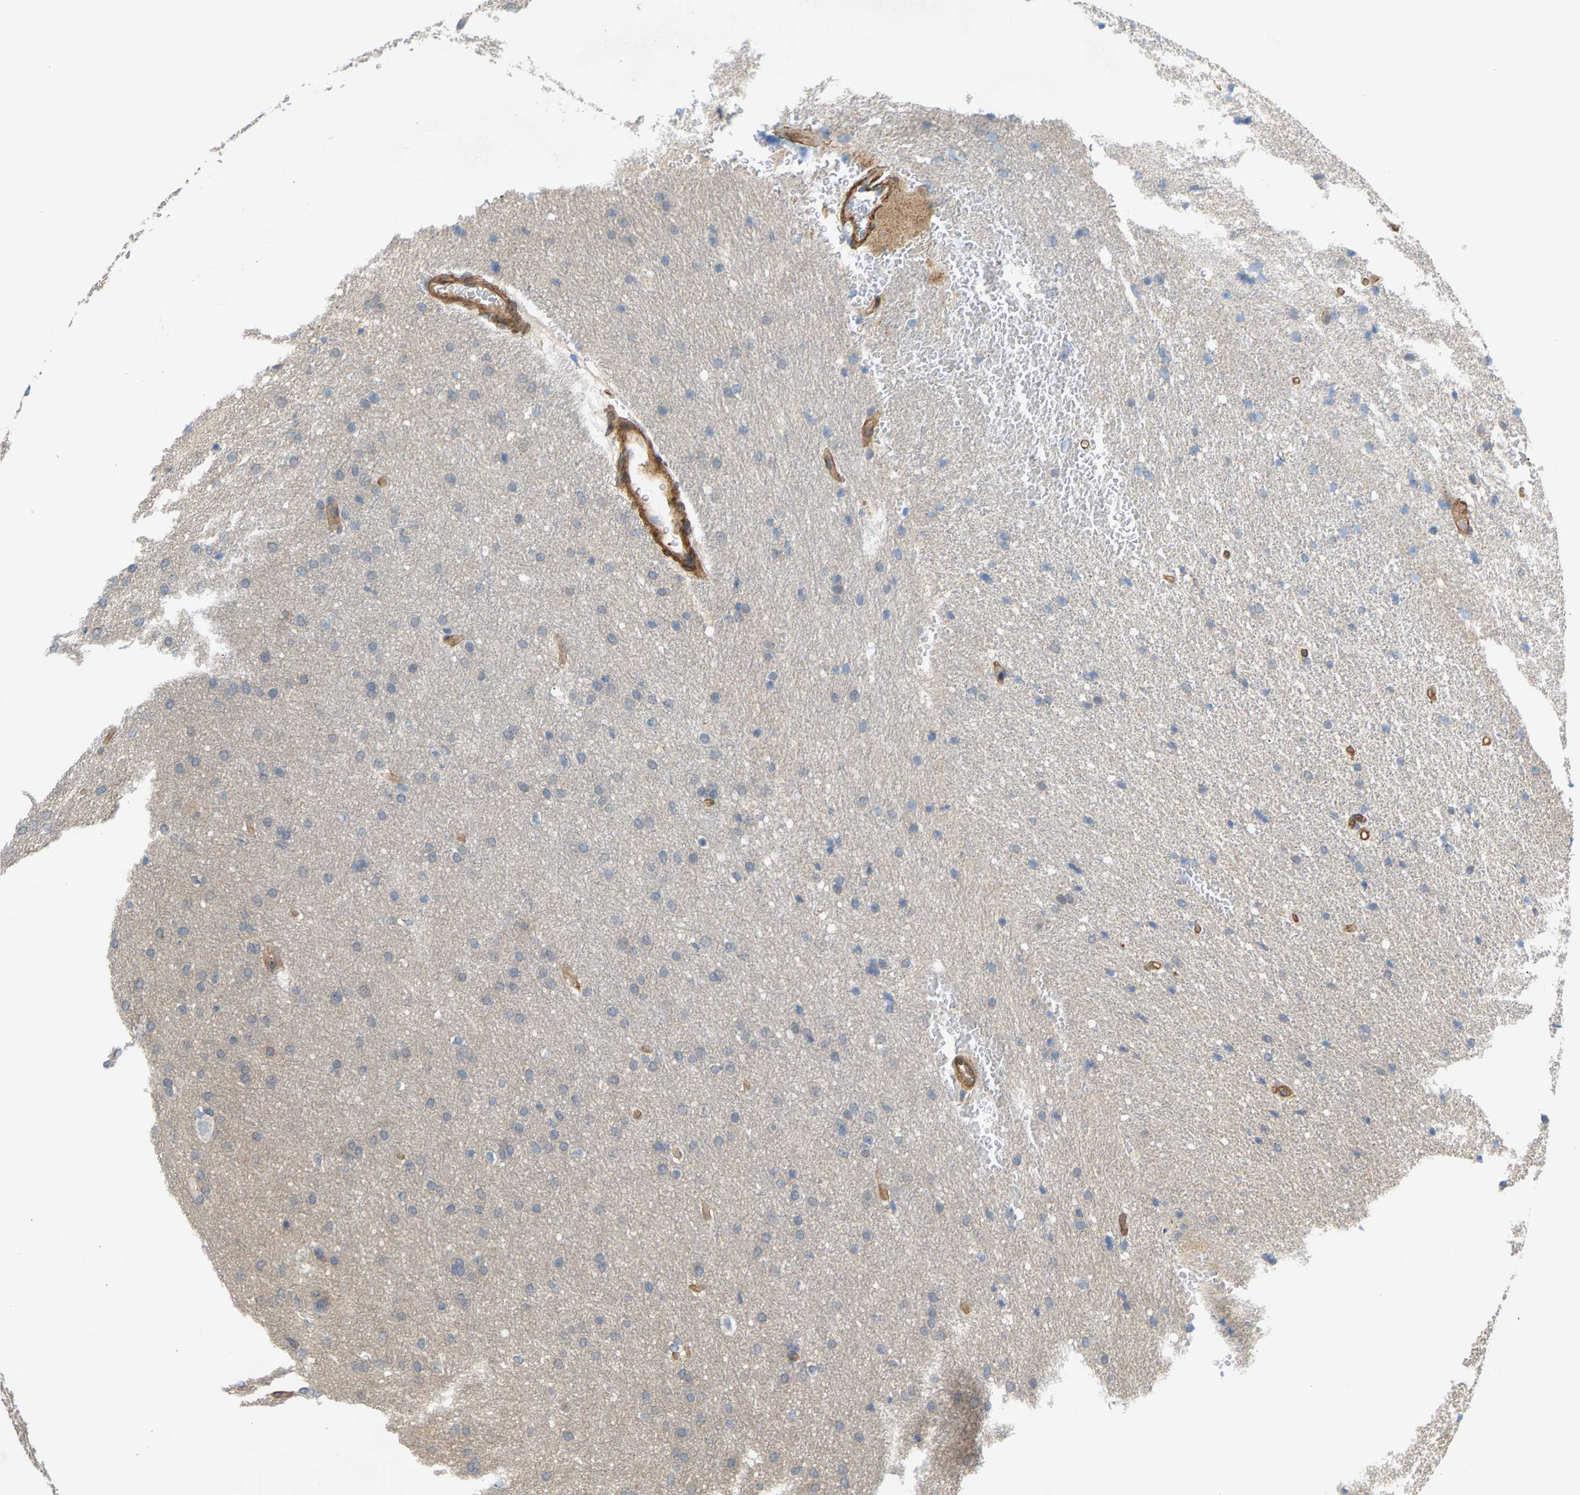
{"staining": {"intensity": "negative", "quantity": "none", "location": "none"}, "tissue": "glioma", "cell_type": "Tumor cells", "image_type": "cancer", "snomed": [{"axis": "morphology", "description": "Glioma, malignant, Low grade"}, {"axis": "topography", "description": "Brain"}], "caption": "DAB (3,3'-diaminobenzidine) immunohistochemical staining of human malignant low-grade glioma exhibits no significant positivity in tumor cells. Brightfield microscopy of immunohistochemistry (IHC) stained with DAB (brown) and hematoxylin (blue), captured at high magnification.", "gene": "KRTAP27-1", "patient": {"sex": "female", "age": 37}}